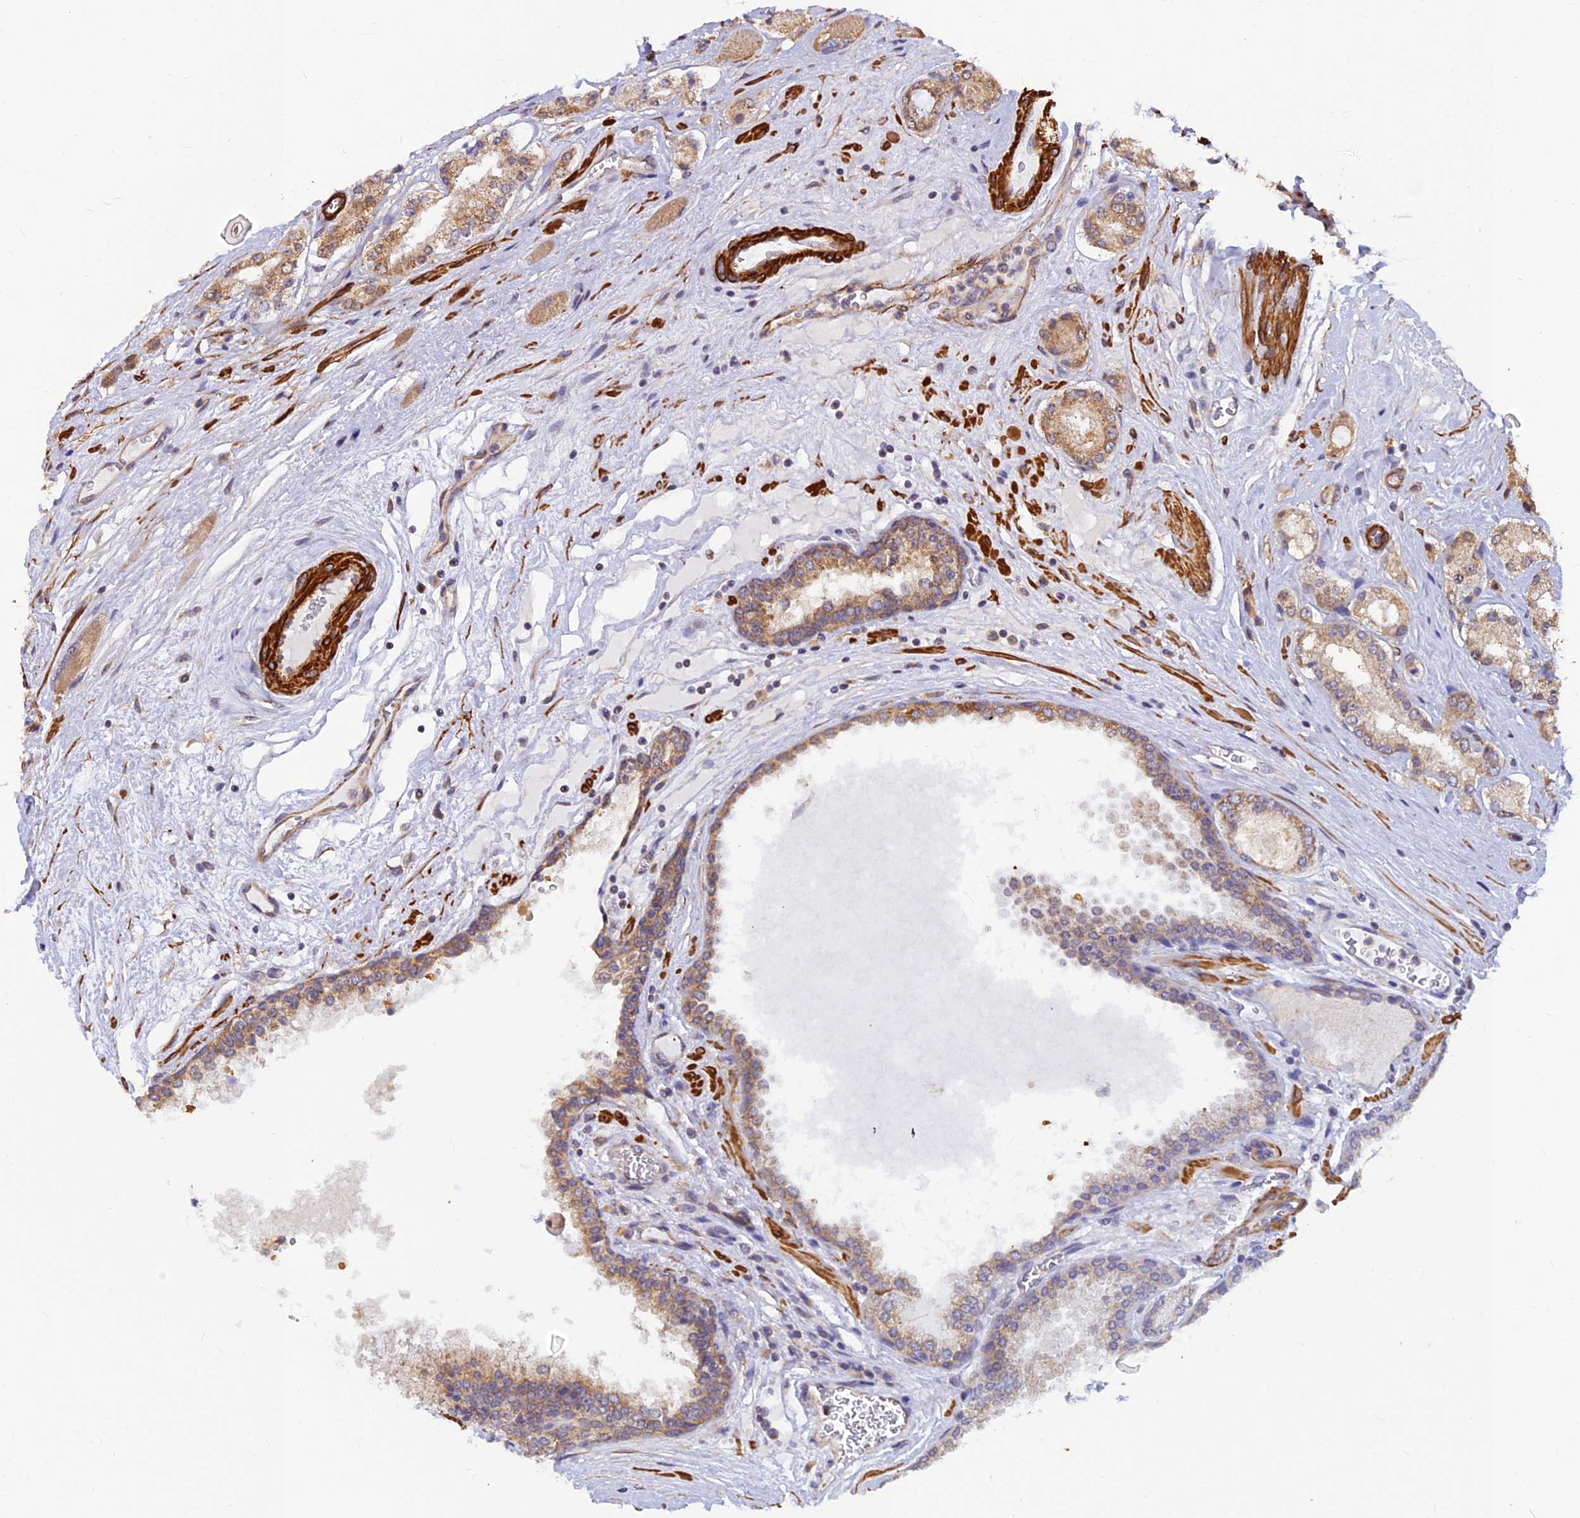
{"staining": {"intensity": "moderate", "quantity": "<25%", "location": "cytoplasmic/membranous"}, "tissue": "prostate cancer", "cell_type": "Tumor cells", "image_type": "cancer", "snomed": [{"axis": "morphology", "description": "Adenocarcinoma, High grade"}, {"axis": "topography", "description": "Prostate"}], "caption": "Protein expression analysis of human prostate cancer reveals moderate cytoplasmic/membranous staining in about <25% of tumor cells.", "gene": "LEKR1", "patient": {"sex": "male", "age": 67}}